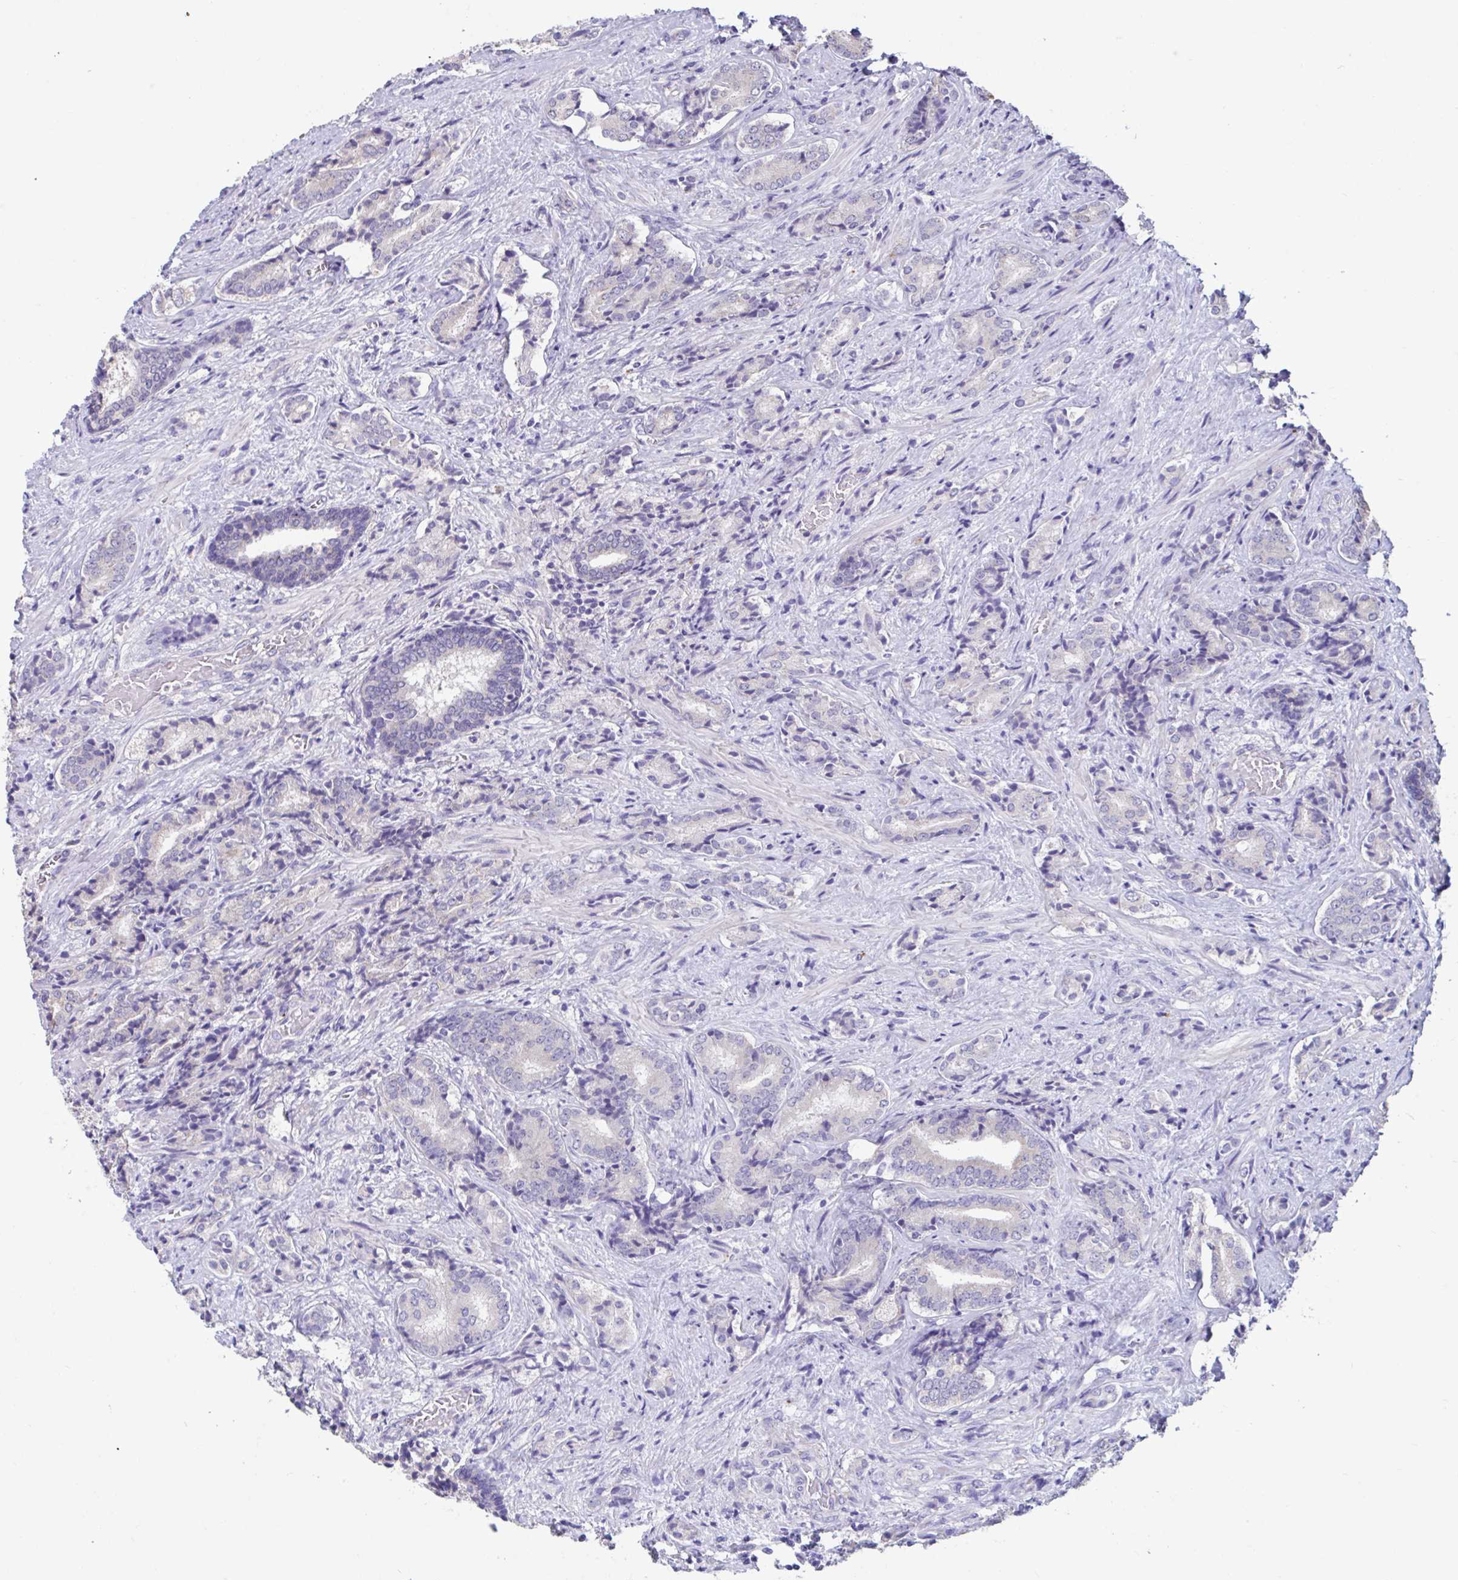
{"staining": {"intensity": "negative", "quantity": "none", "location": "none"}, "tissue": "prostate cancer", "cell_type": "Tumor cells", "image_type": "cancer", "snomed": [{"axis": "morphology", "description": "Adenocarcinoma, High grade"}, {"axis": "topography", "description": "Prostate"}], "caption": "Tumor cells show no significant protein staining in prostate cancer (adenocarcinoma (high-grade)).", "gene": "GPR162", "patient": {"sex": "male", "age": 62}}